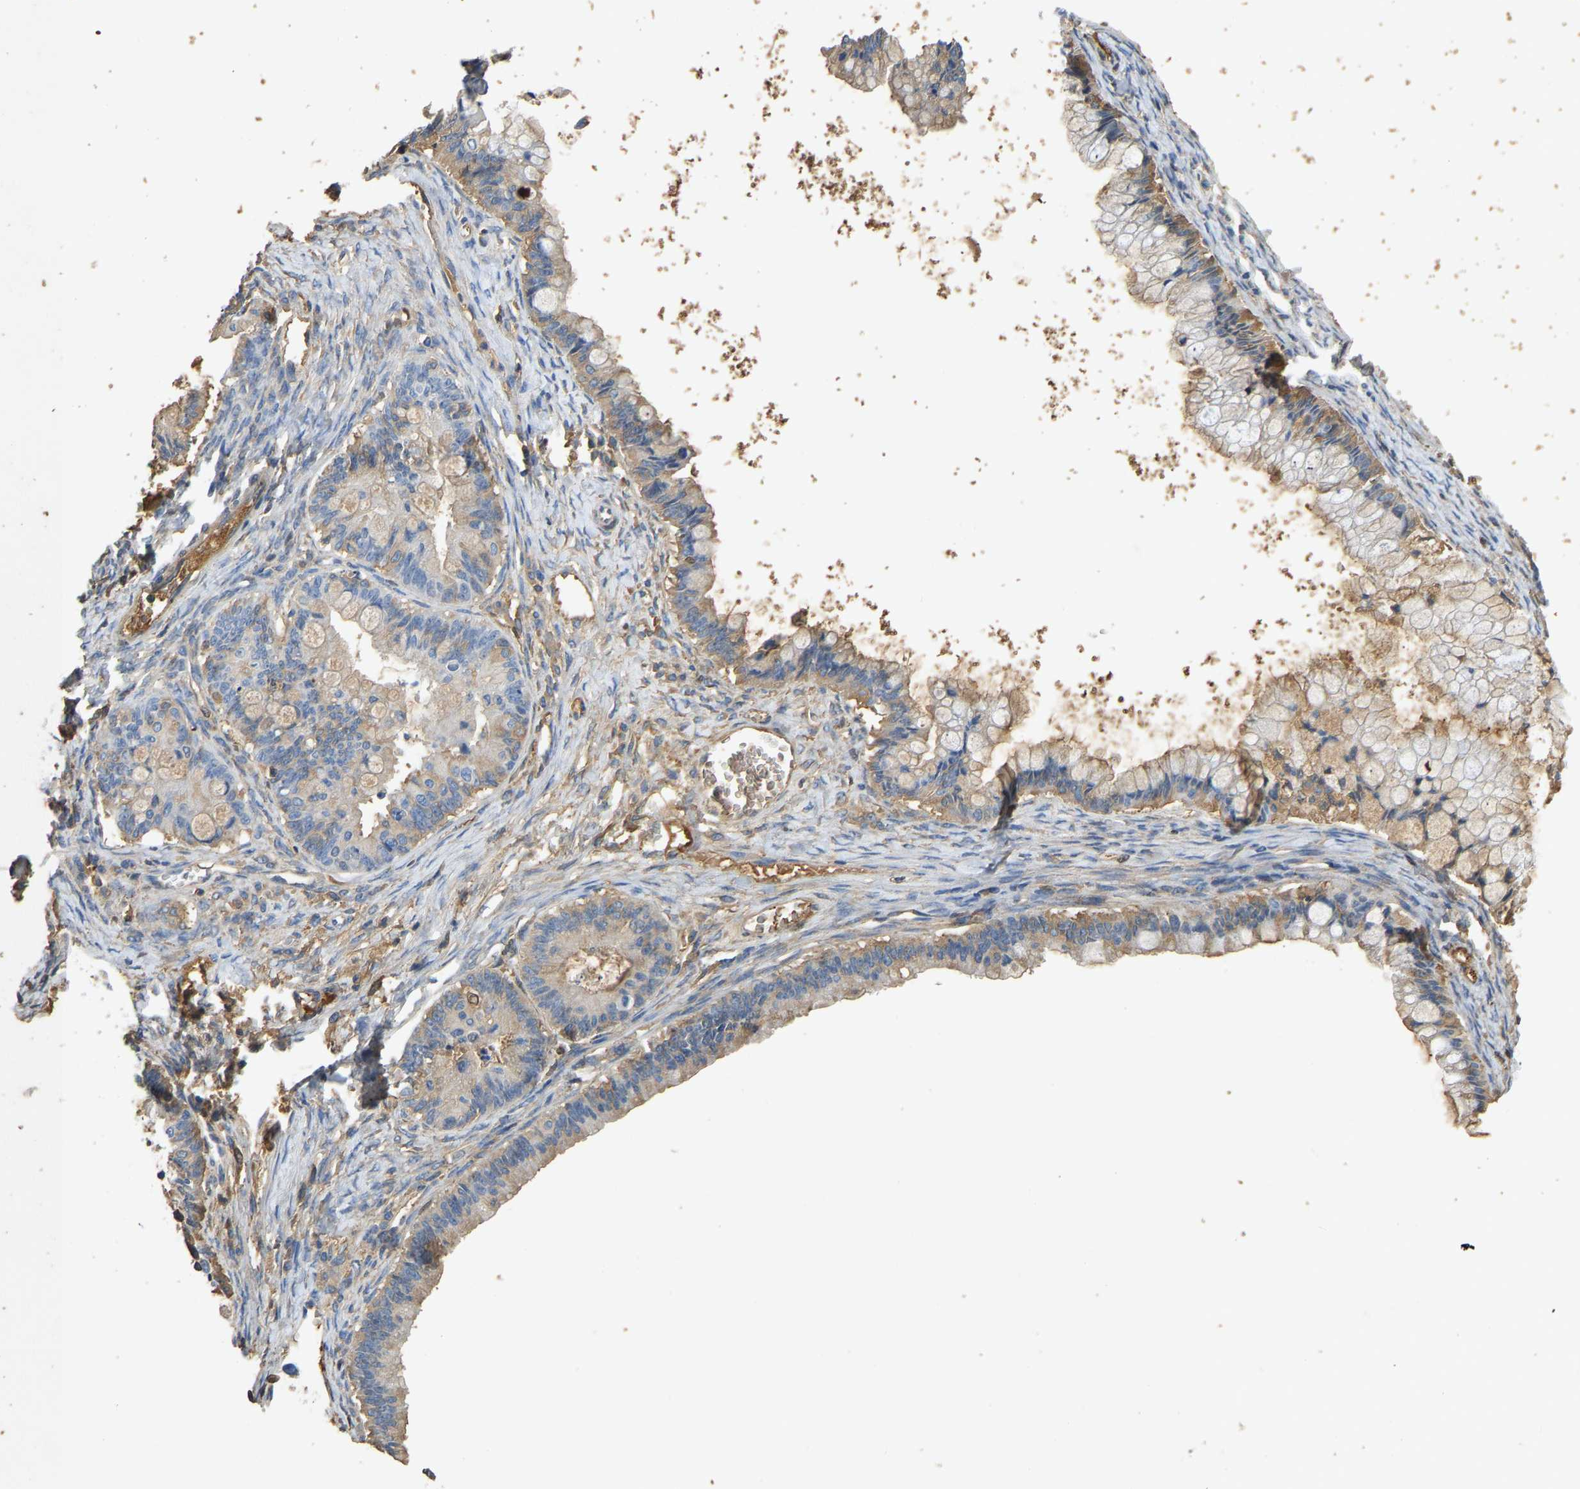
{"staining": {"intensity": "weak", "quantity": "25%-75%", "location": "cytoplasmic/membranous"}, "tissue": "ovarian cancer", "cell_type": "Tumor cells", "image_type": "cancer", "snomed": [{"axis": "morphology", "description": "Cystadenocarcinoma, mucinous, NOS"}, {"axis": "topography", "description": "Ovary"}], "caption": "IHC (DAB) staining of ovarian cancer (mucinous cystadenocarcinoma) exhibits weak cytoplasmic/membranous protein positivity in about 25%-75% of tumor cells.", "gene": "STC1", "patient": {"sex": "female", "age": 57}}